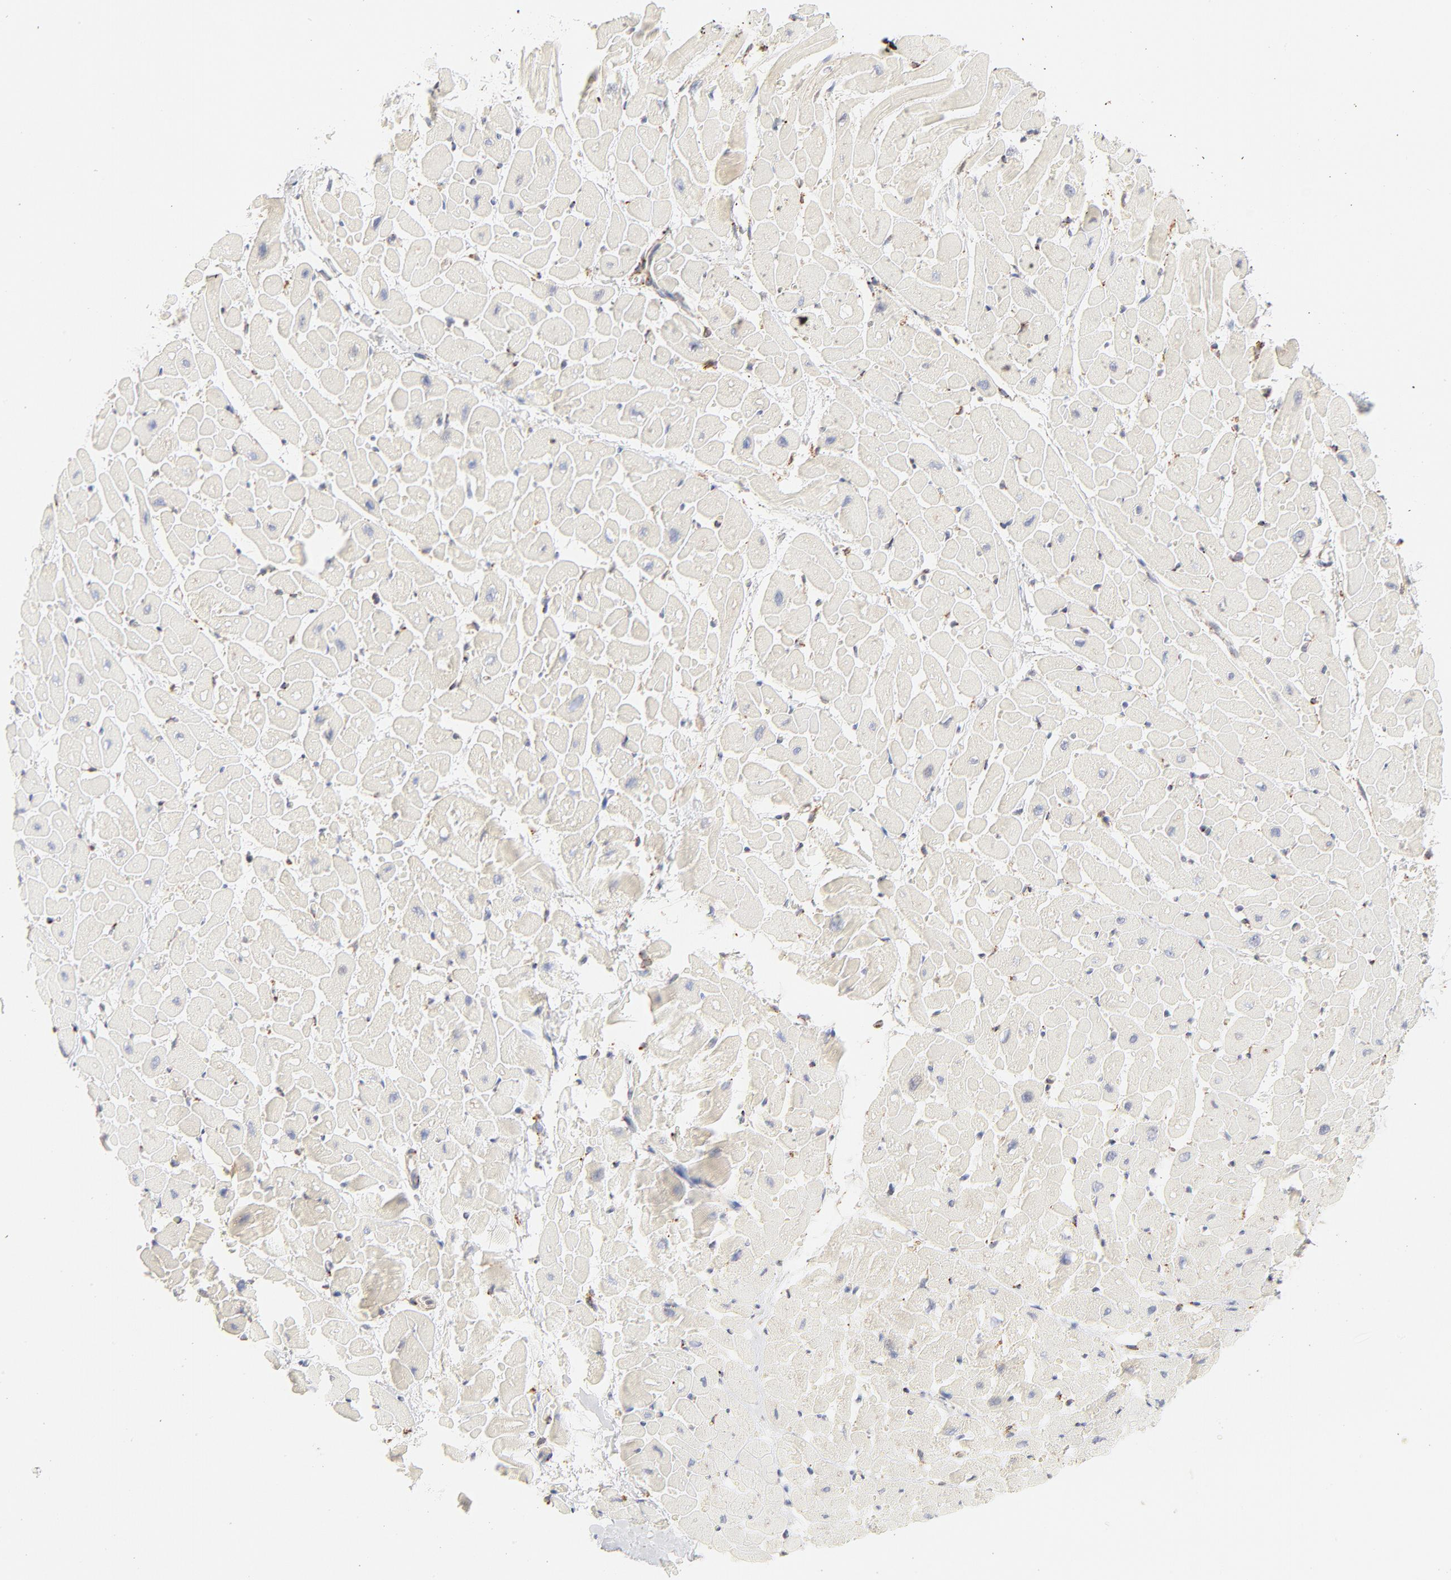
{"staining": {"intensity": "negative", "quantity": "none", "location": "none"}, "tissue": "heart muscle", "cell_type": "Cardiomyocytes", "image_type": "normal", "snomed": [{"axis": "morphology", "description": "Normal tissue, NOS"}, {"axis": "topography", "description": "Heart"}], "caption": "This is an IHC micrograph of unremarkable human heart muscle. There is no expression in cardiomyocytes.", "gene": "PARP12", "patient": {"sex": "male", "age": 45}}